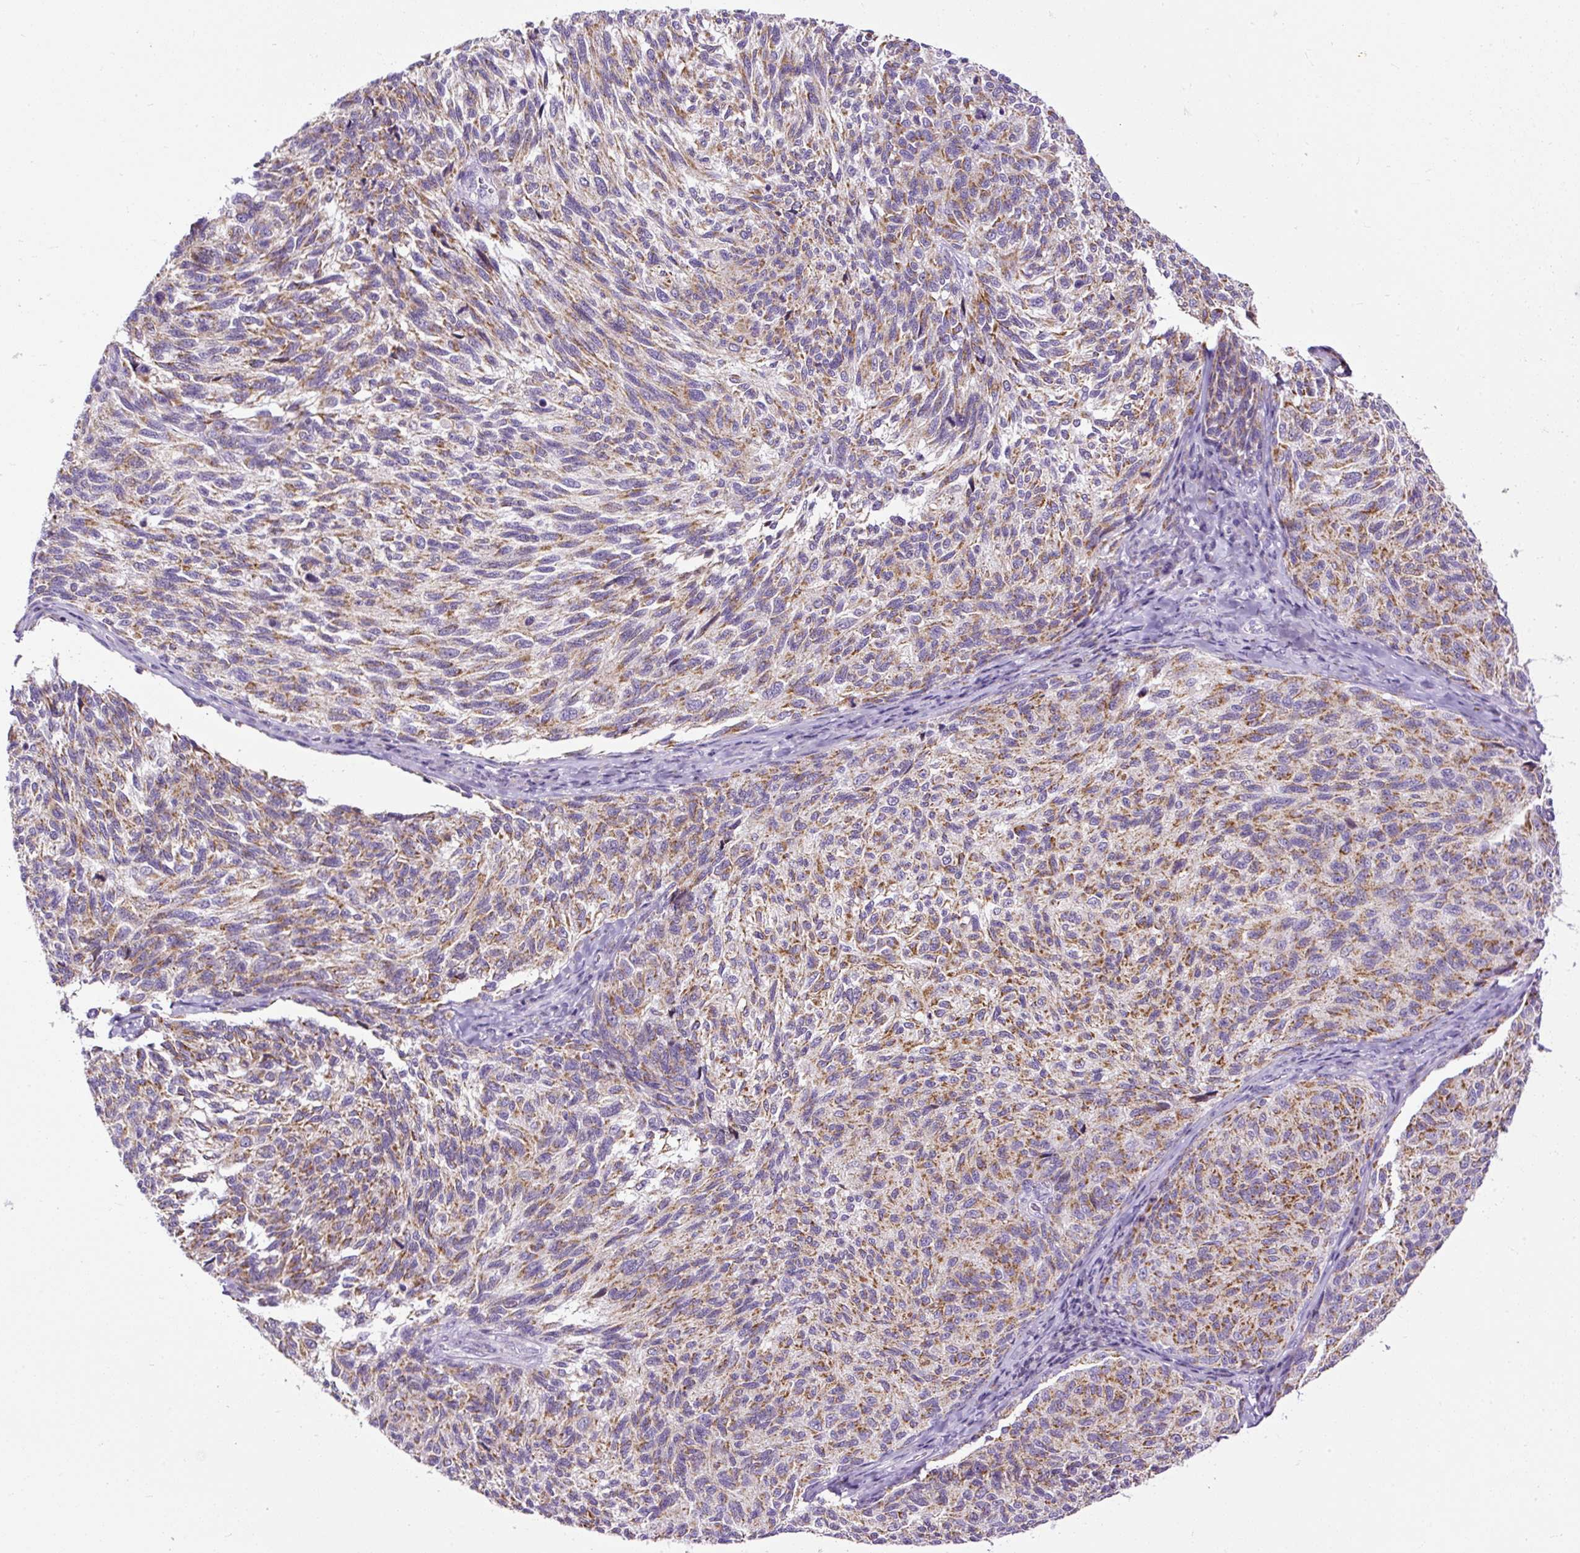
{"staining": {"intensity": "moderate", "quantity": ">75%", "location": "cytoplasmic/membranous"}, "tissue": "melanoma", "cell_type": "Tumor cells", "image_type": "cancer", "snomed": [{"axis": "morphology", "description": "Malignant melanoma, NOS"}, {"axis": "topography", "description": "Skin"}], "caption": "A histopathology image of malignant melanoma stained for a protein exhibits moderate cytoplasmic/membranous brown staining in tumor cells.", "gene": "FMC1", "patient": {"sex": "female", "age": 73}}